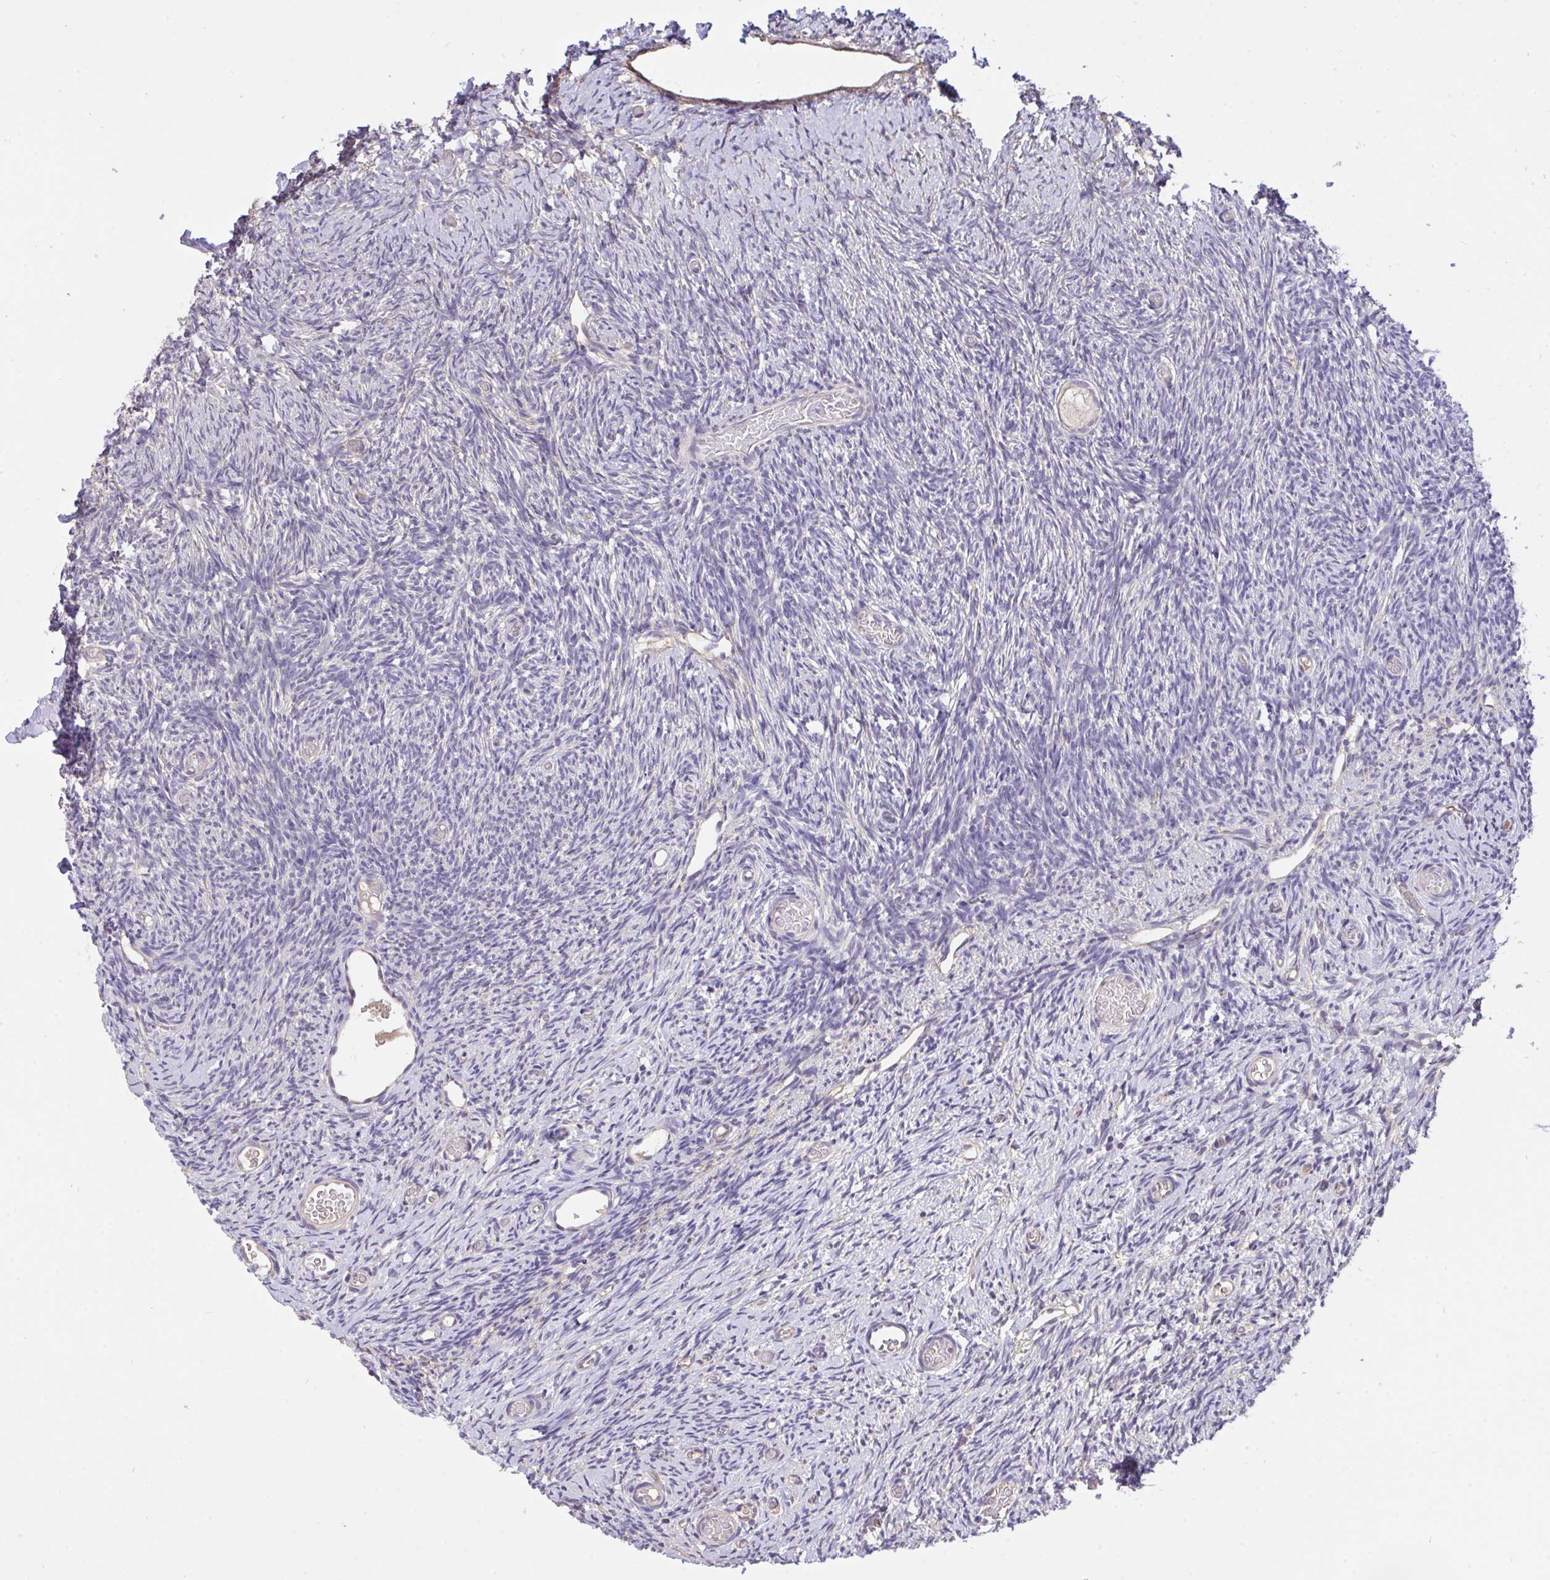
{"staining": {"intensity": "negative", "quantity": "none", "location": "none"}, "tissue": "ovary", "cell_type": "Follicle cells", "image_type": "normal", "snomed": [{"axis": "morphology", "description": "Normal tissue, NOS"}, {"axis": "topography", "description": "Ovary"}], "caption": "Immunohistochemistry micrograph of unremarkable ovary stained for a protein (brown), which reveals no positivity in follicle cells. (DAB (3,3'-diaminobenzidine) immunohistochemistry (IHC), high magnification).", "gene": "C19orf54", "patient": {"sex": "female", "age": 39}}